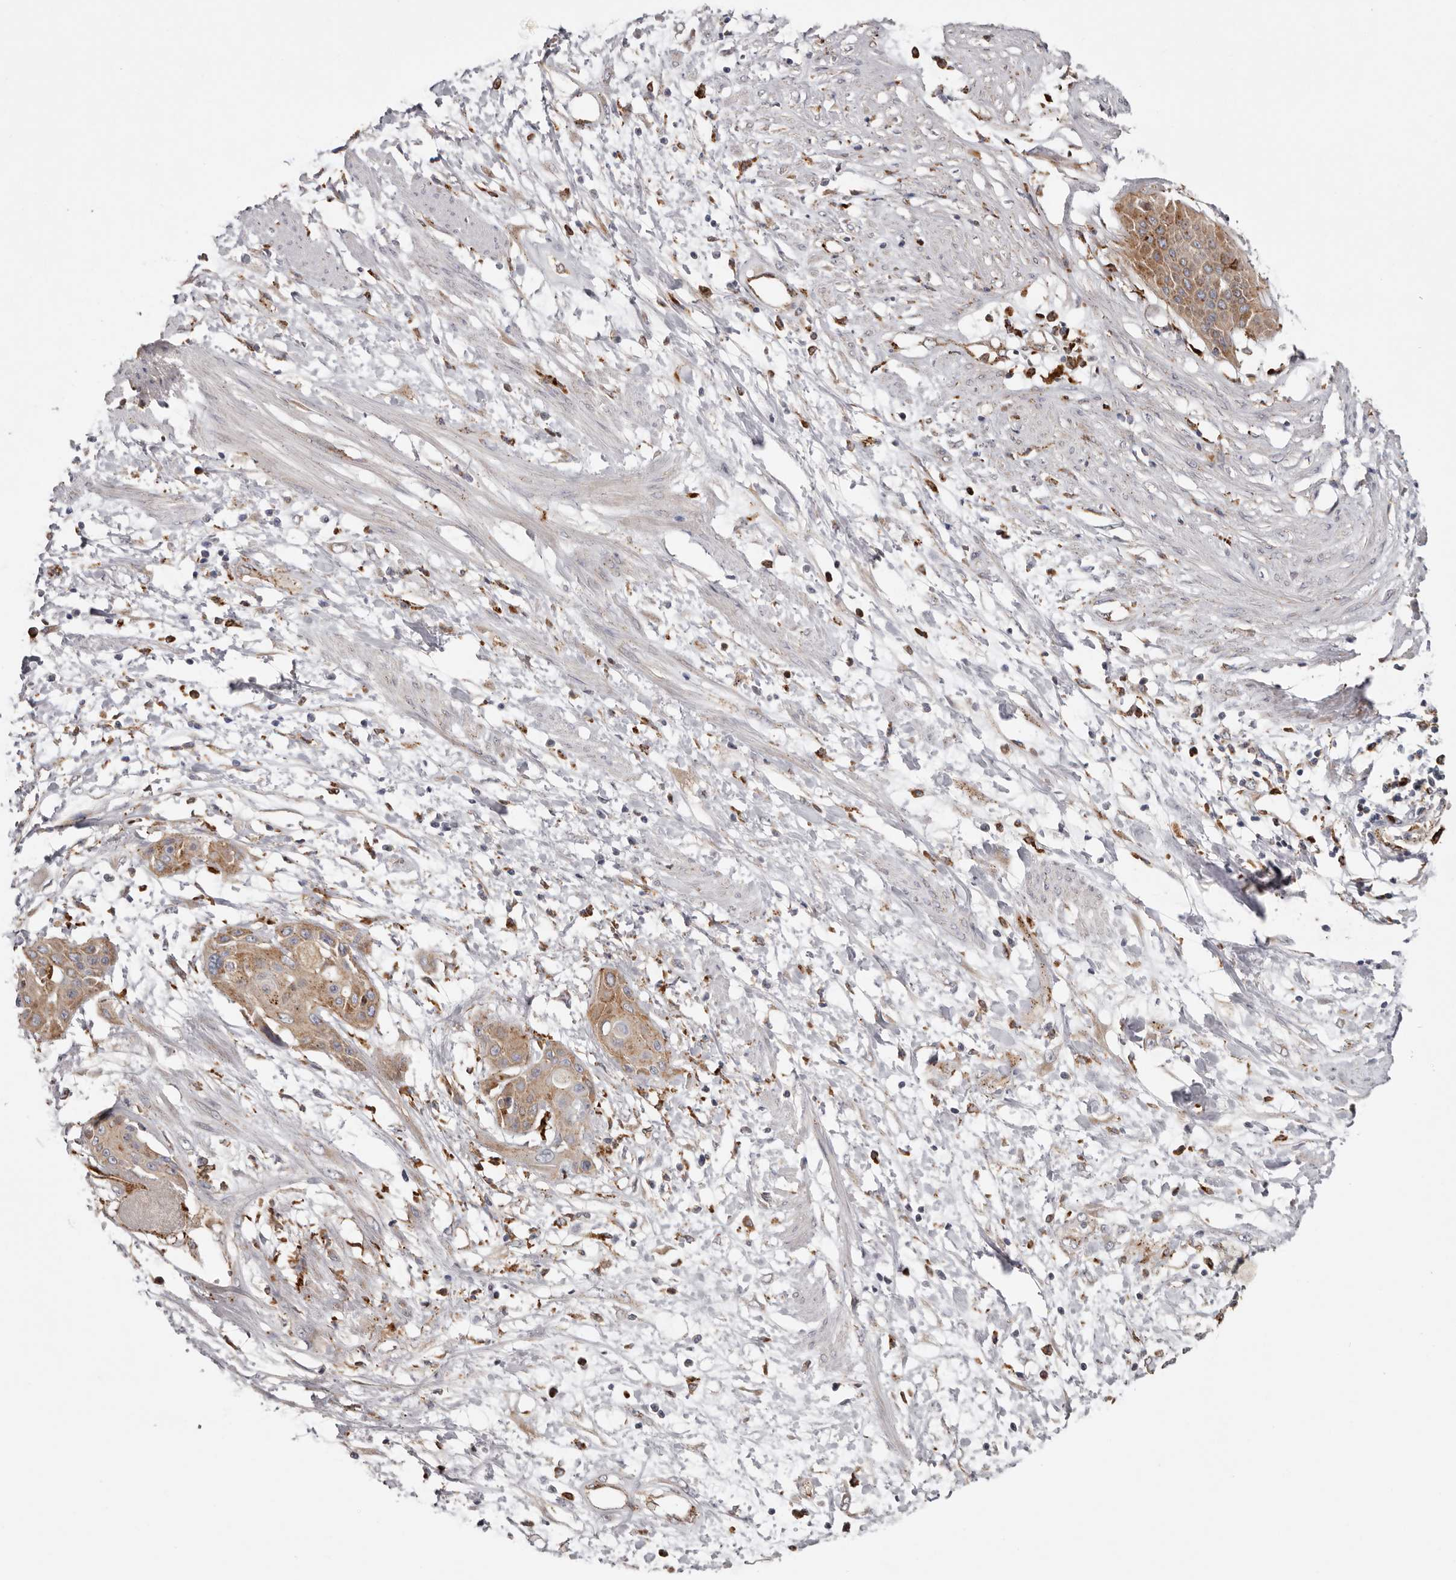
{"staining": {"intensity": "moderate", "quantity": ">75%", "location": "cytoplasmic/membranous"}, "tissue": "cervical cancer", "cell_type": "Tumor cells", "image_type": "cancer", "snomed": [{"axis": "morphology", "description": "Squamous cell carcinoma, NOS"}, {"axis": "topography", "description": "Cervix"}], "caption": "The histopathology image shows a brown stain indicating the presence of a protein in the cytoplasmic/membranous of tumor cells in cervical cancer.", "gene": "GRN", "patient": {"sex": "female", "age": 57}}